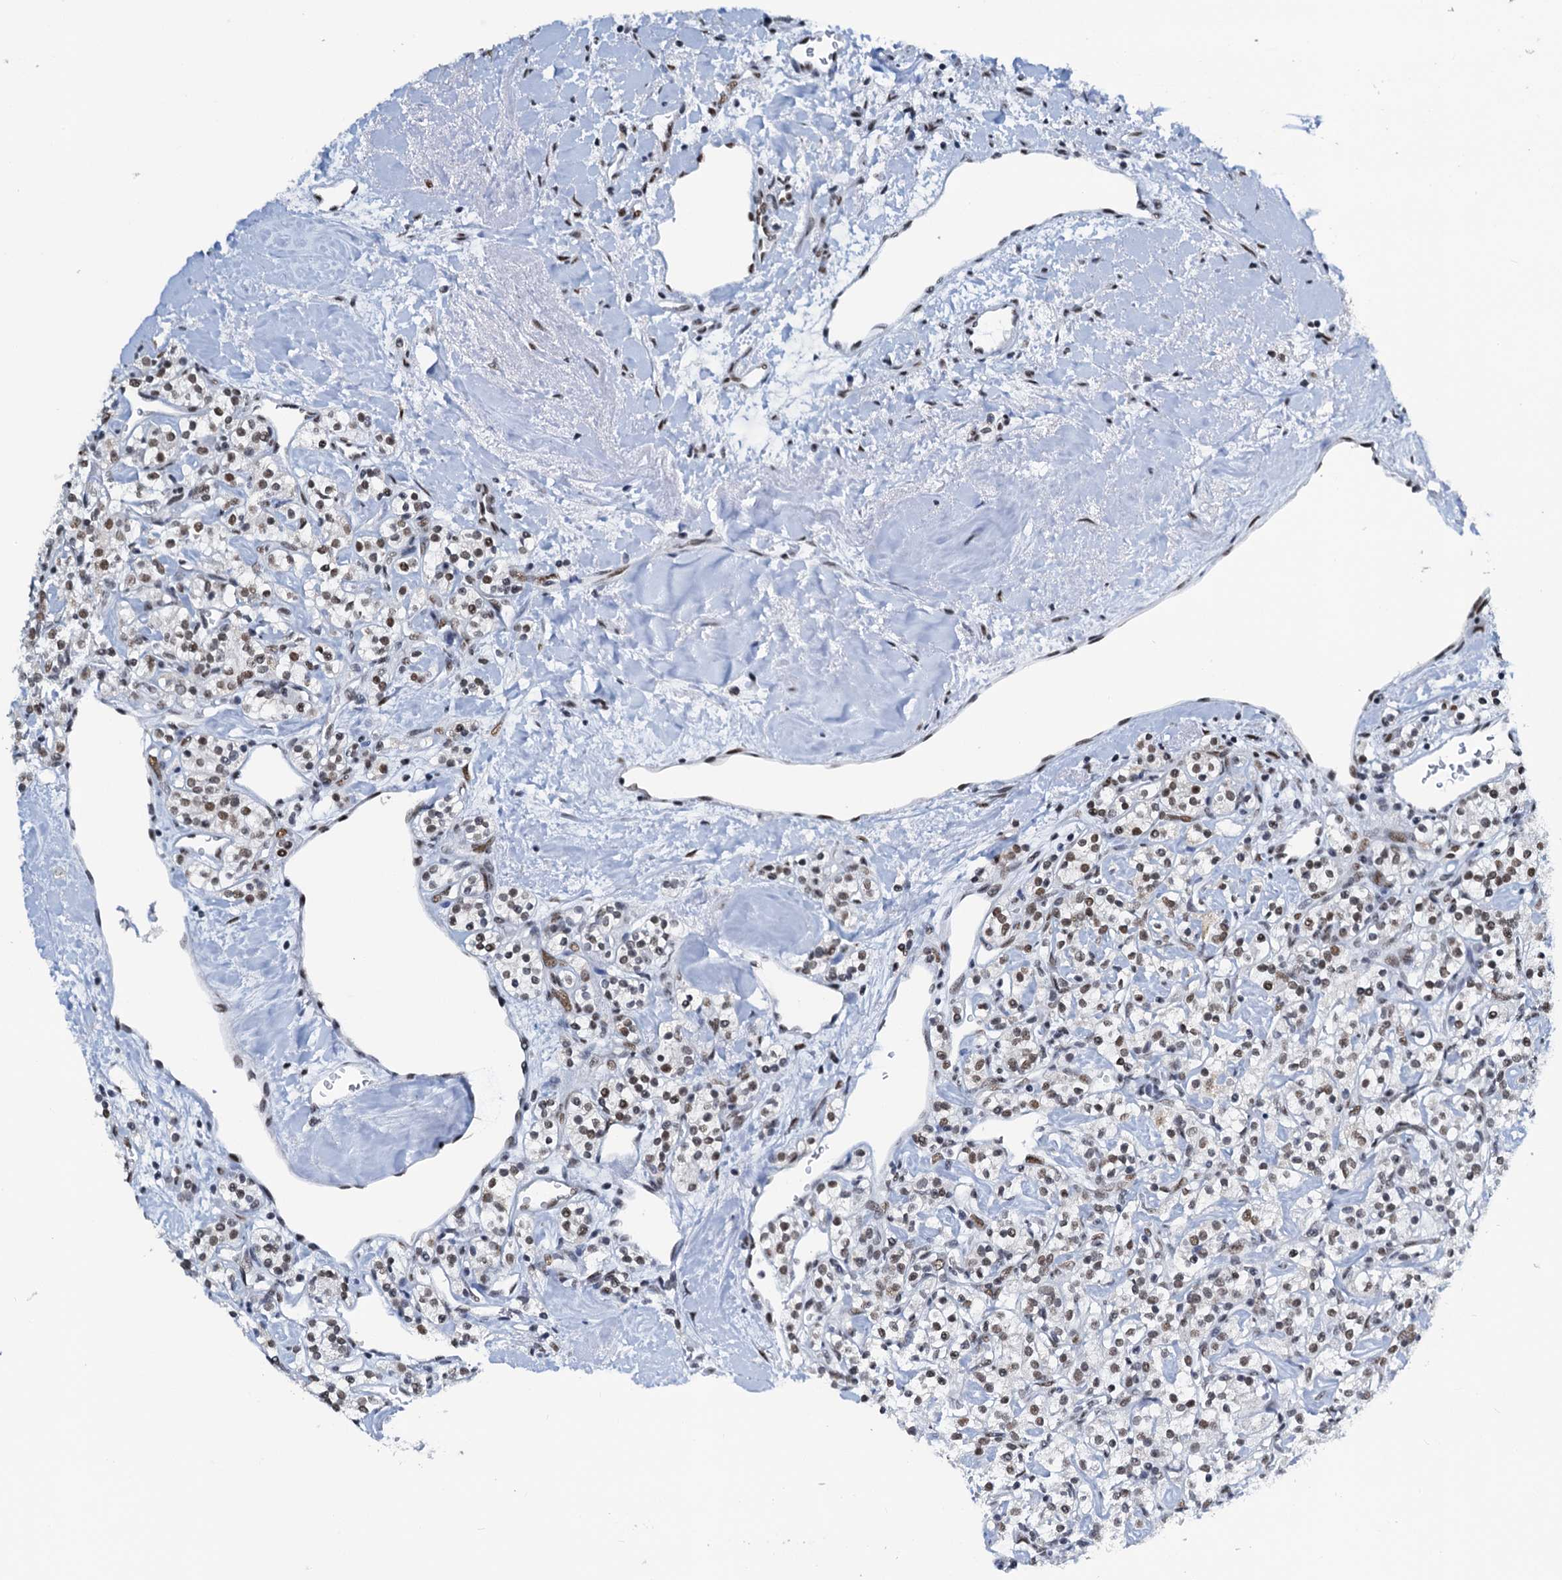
{"staining": {"intensity": "moderate", "quantity": ">75%", "location": "nuclear"}, "tissue": "renal cancer", "cell_type": "Tumor cells", "image_type": "cancer", "snomed": [{"axis": "morphology", "description": "Adenocarcinoma, NOS"}, {"axis": "topography", "description": "Kidney"}], "caption": "Renal cancer stained with DAB immunohistochemistry (IHC) exhibits medium levels of moderate nuclear positivity in about >75% of tumor cells.", "gene": "SLTM", "patient": {"sex": "male", "age": 77}}